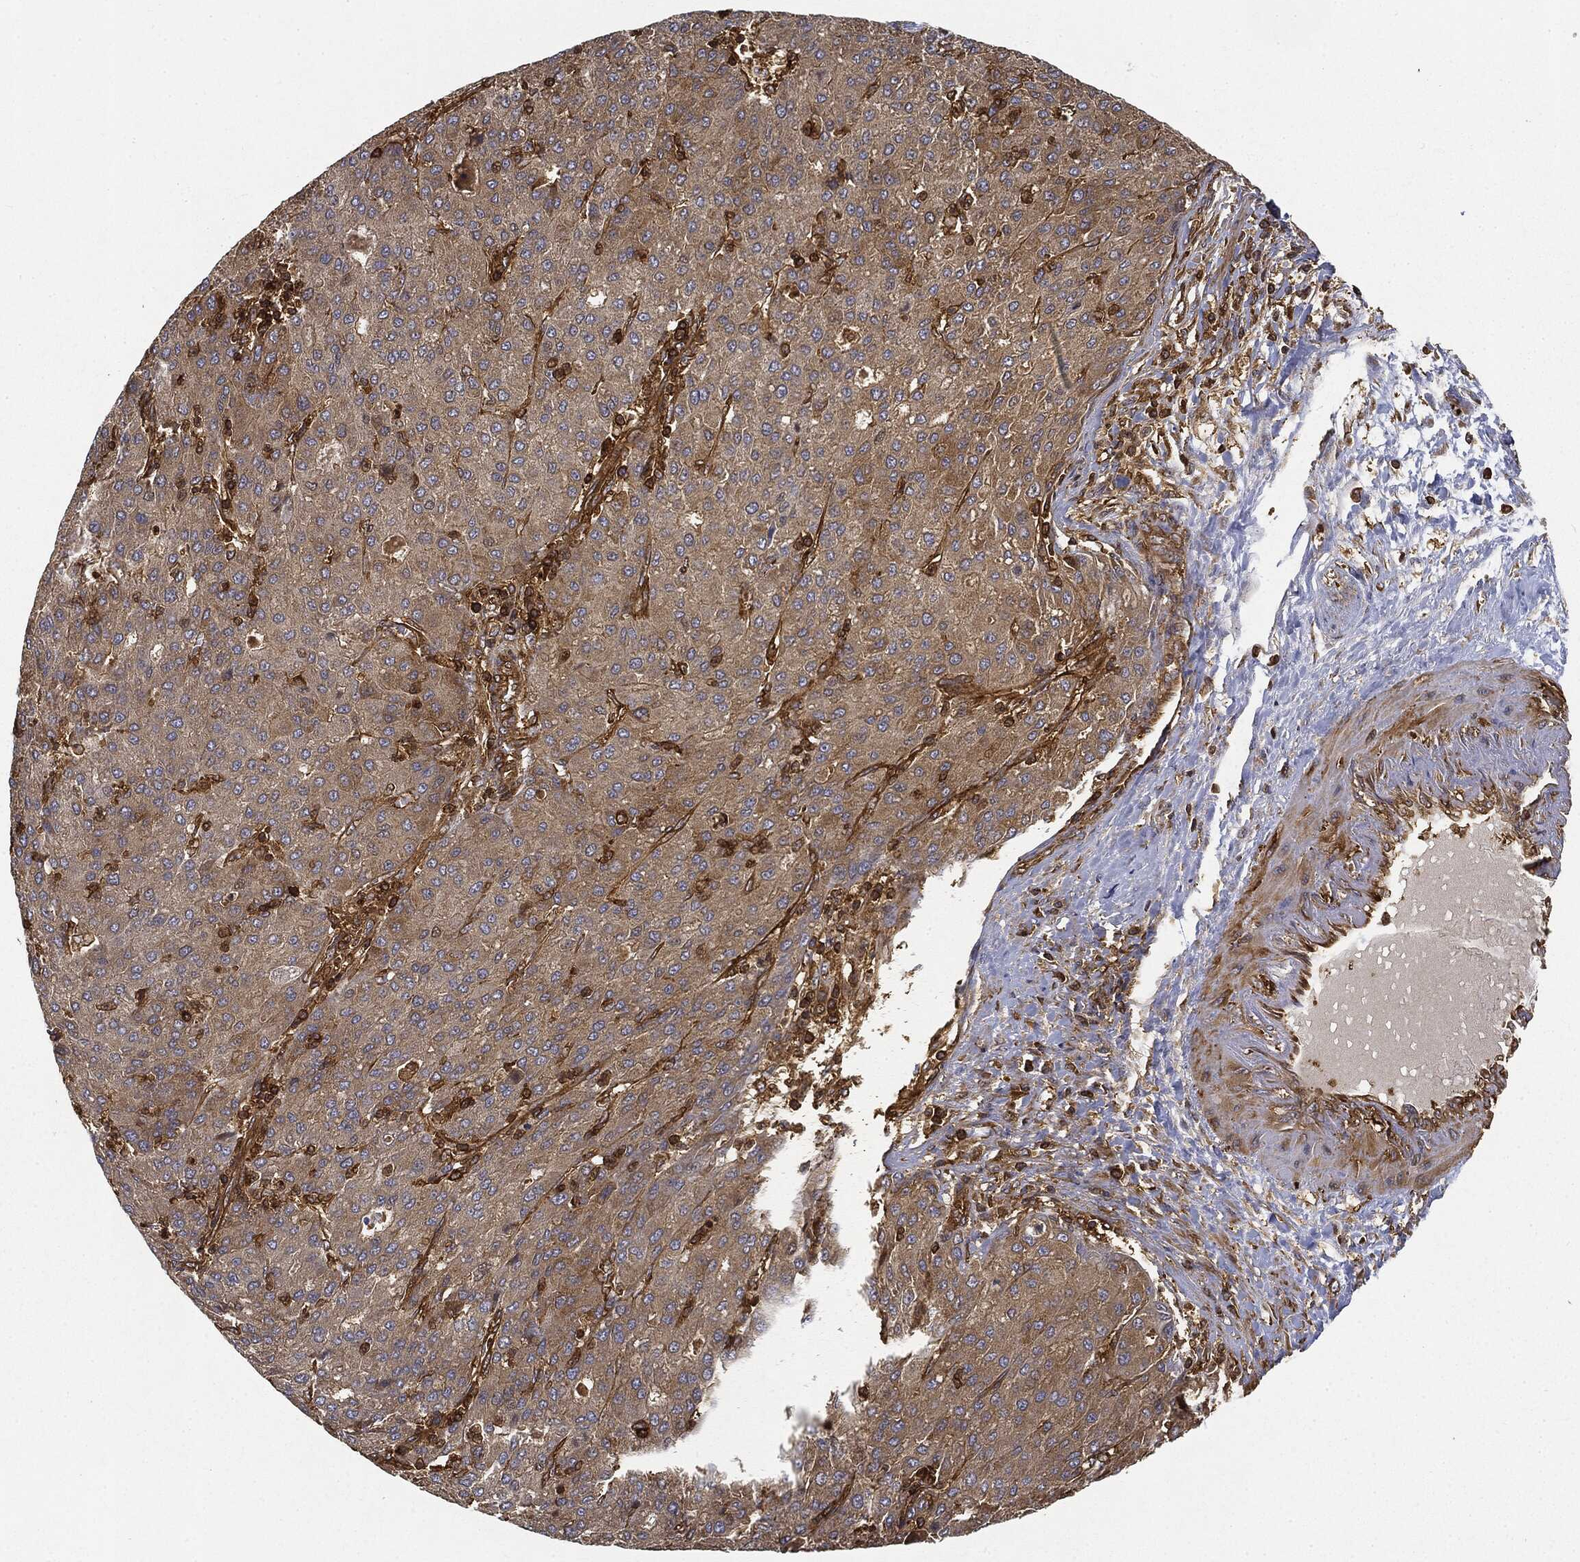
{"staining": {"intensity": "moderate", "quantity": ">75%", "location": "cytoplasmic/membranous"}, "tissue": "liver cancer", "cell_type": "Tumor cells", "image_type": "cancer", "snomed": [{"axis": "morphology", "description": "Carcinoma, Hepatocellular, NOS"}, {"axis": "topography", "description": "Liver"}], "caption": "The image shows a brown stain indicating the presence of a protein in the cytoplasmic/membranous of tumor cells in liver cancer.", "gene": "WDR1", "patient": {"sex": "male", "age": 65}}